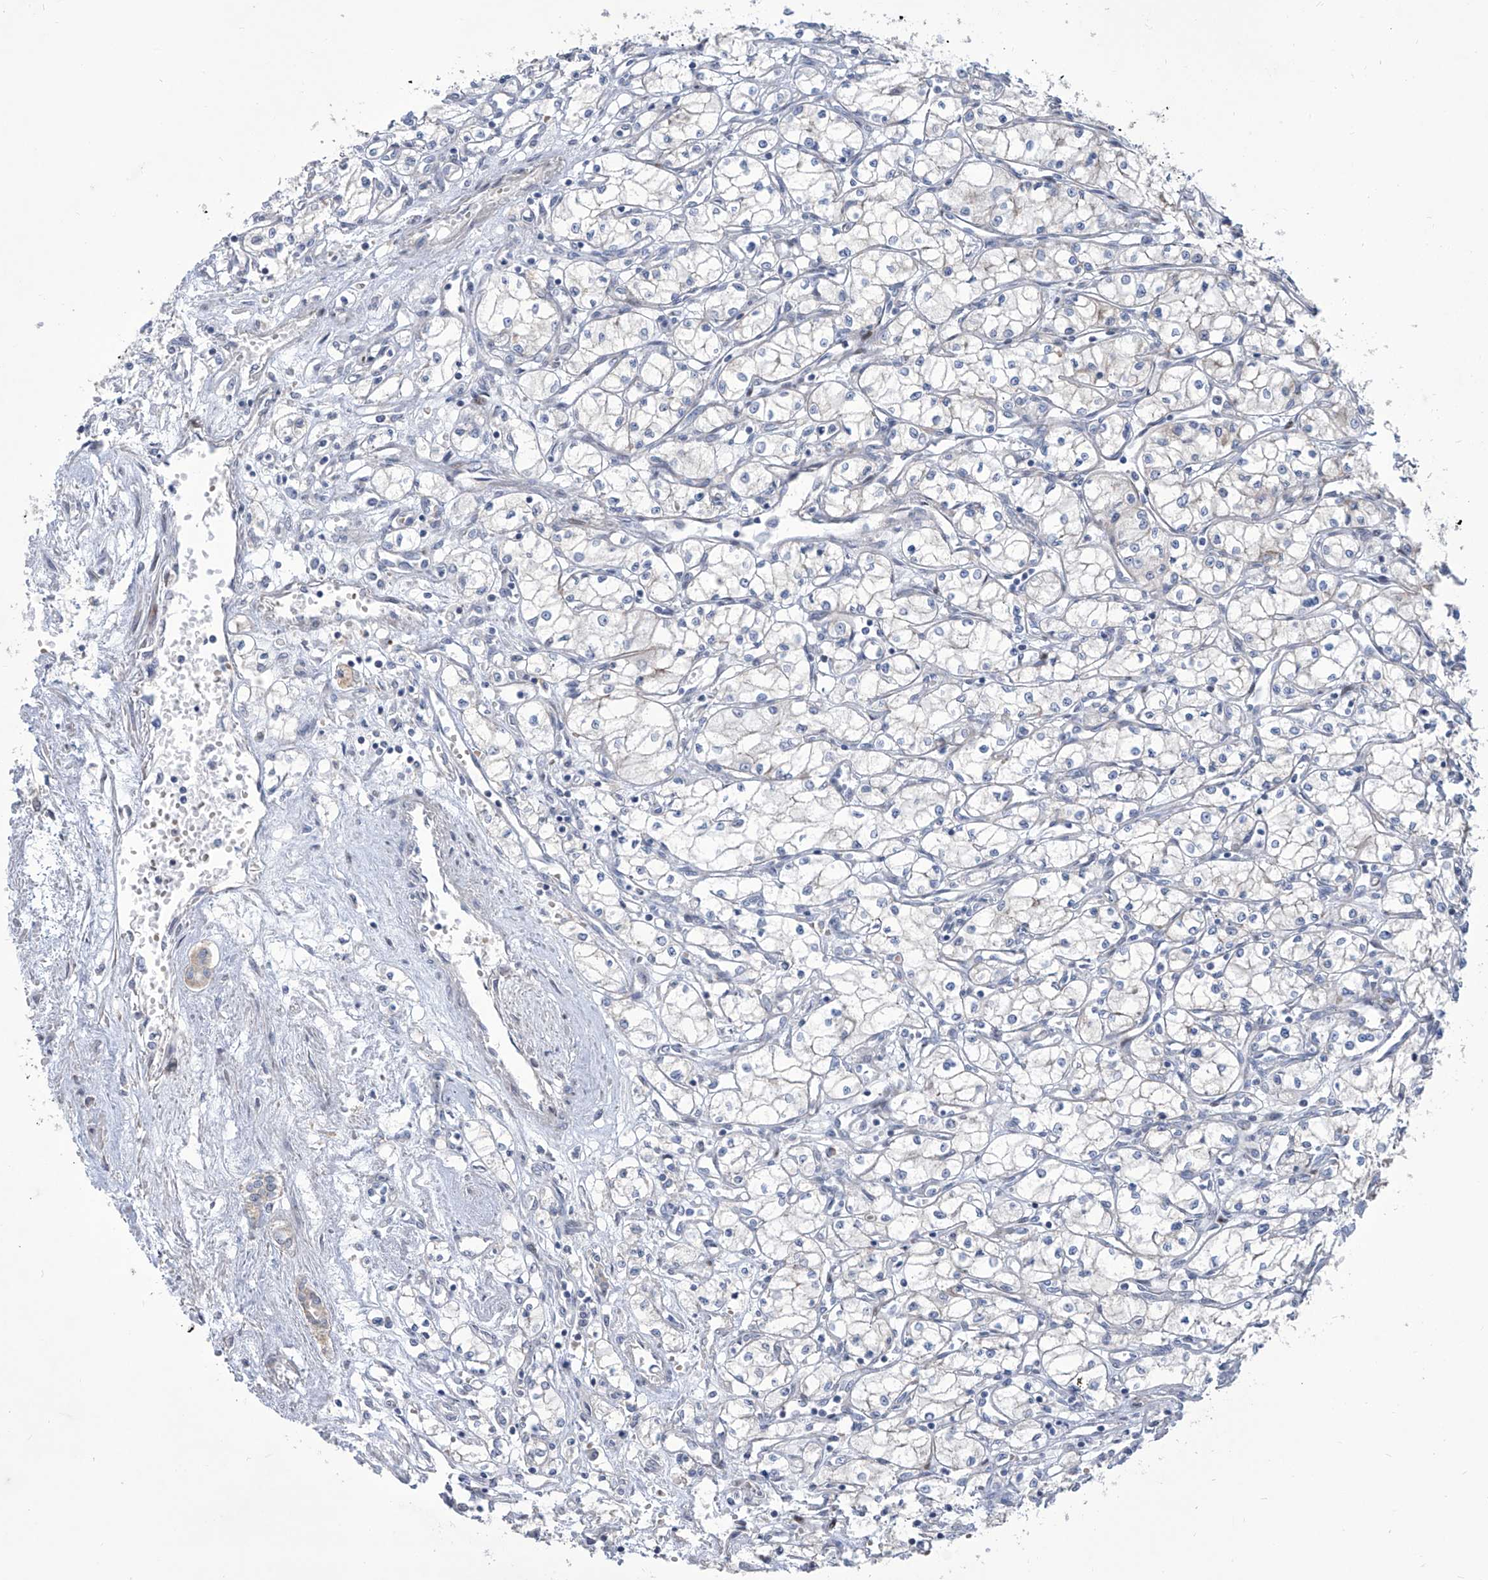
{"staining": {"intensity": "negative", "quantity": "none", "location": "none"}, "tissue": "renal cancer", "cell_type": "Tumor cells", "image_type": "cancer", "snomed": [{"axis": "morphology", "description": "Adenocarcinoma, NOS"}, {"axis": "topography", "description": "Kidney"}], "caption": "Renal adenocarcinoma was stained to show a protein in brown. There is no significant positivity in tumor cells.", "gene": "LRRC1", "patient": {"sex": "male", "age": 59}}